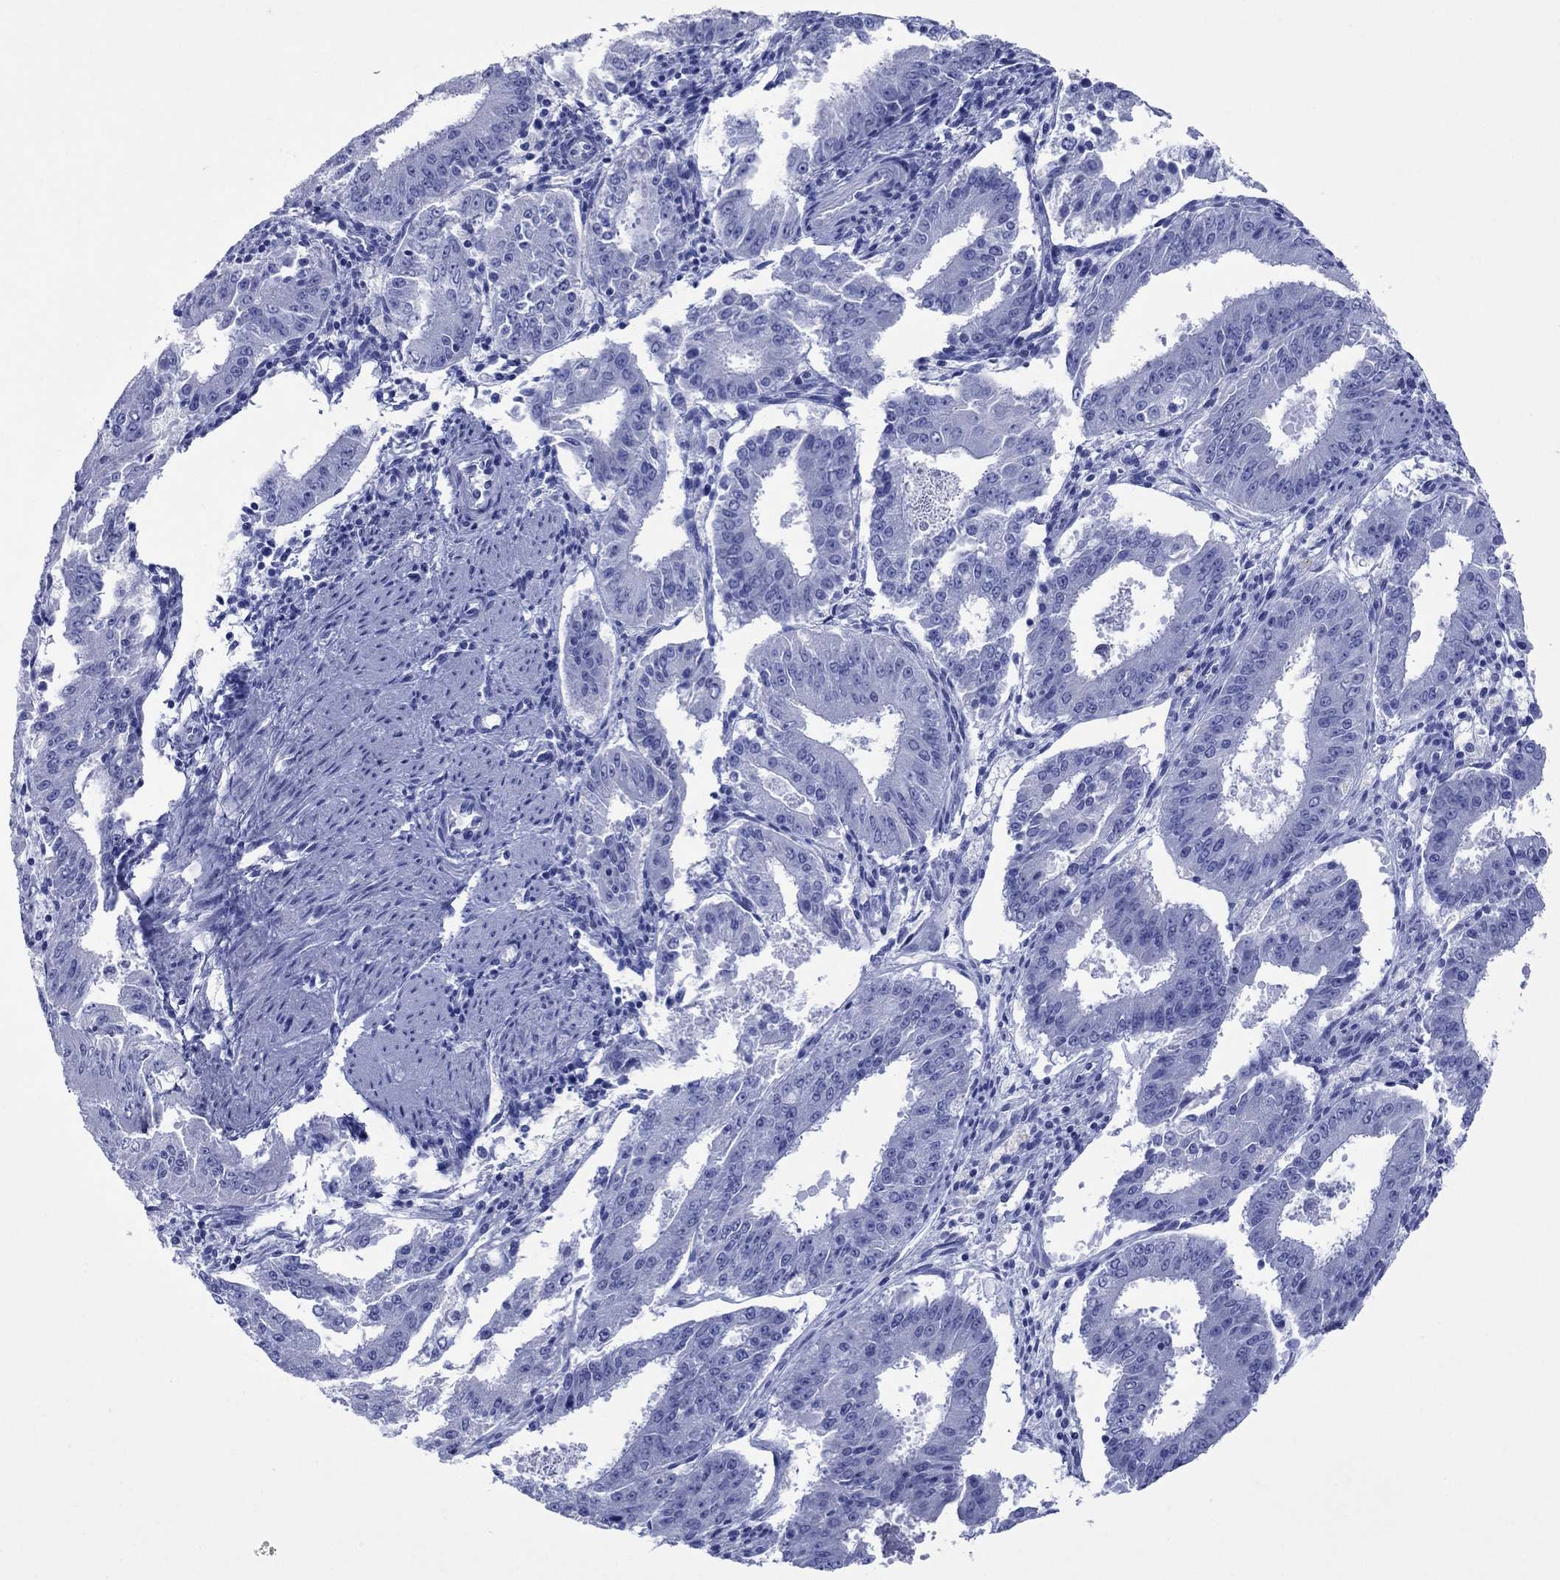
{"staining": {"intensity": "negative", "quantity": "none", "location": "none"}, "tissue": "ovarian cancer", "cell_type": "Tumor cells", "image_type": "cancer", "snomed": [{"axis": "morphology", "description": "Carcinoma, endometroid"}, {"axis": "topography", "description": "Ovary"}], "caption": "DAB (3,3'-diaminobenzidine) immunohistochemical staining of human endometroid carcinoma (ovarian) exhibits no significant positivity in tumor cells.", "gene": "ATP4A", "patient": {"sex": "female", "age": 42}}